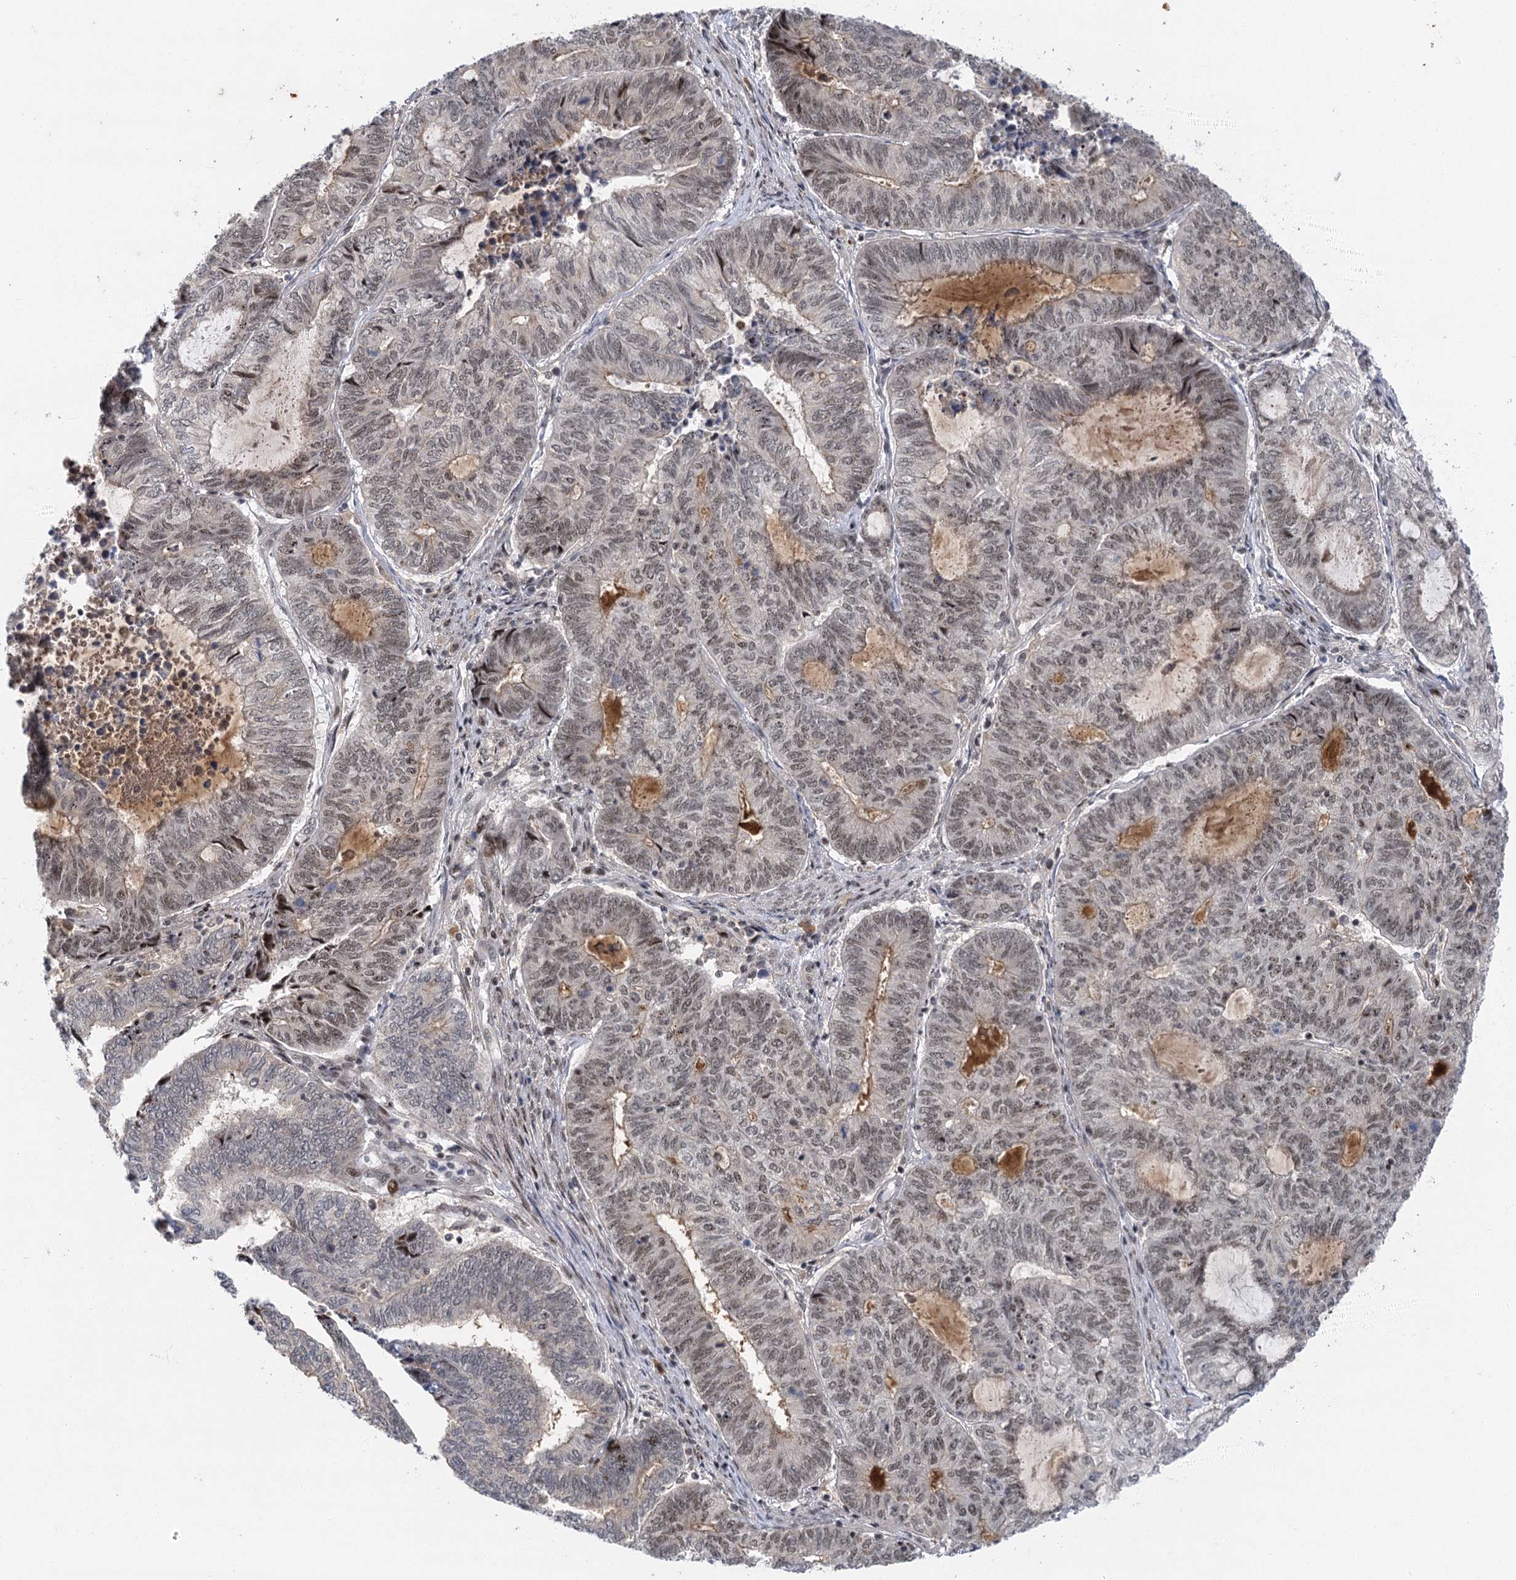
{"staining": {"intensity": "weak", "quantity": "<25%", "location": "nuclear"}, "tissue": "endometrial cancer", "cell_type": "Tumor cells", "image_type": "cancer", "snomed": [{"axis": "morphology", "description": "Adenocarcinoma, NOS"}, {"axis": "topography", "description": "Uterus"}, {"axis": "topography", "description": "Endometrium"}], "caption": "The histopathology image displays no significant staining in tumor cells of endometrial cancer (adenocarcinoma).", "gene": "IL11RA", "patient": {"sex": "female", "age": 70}}